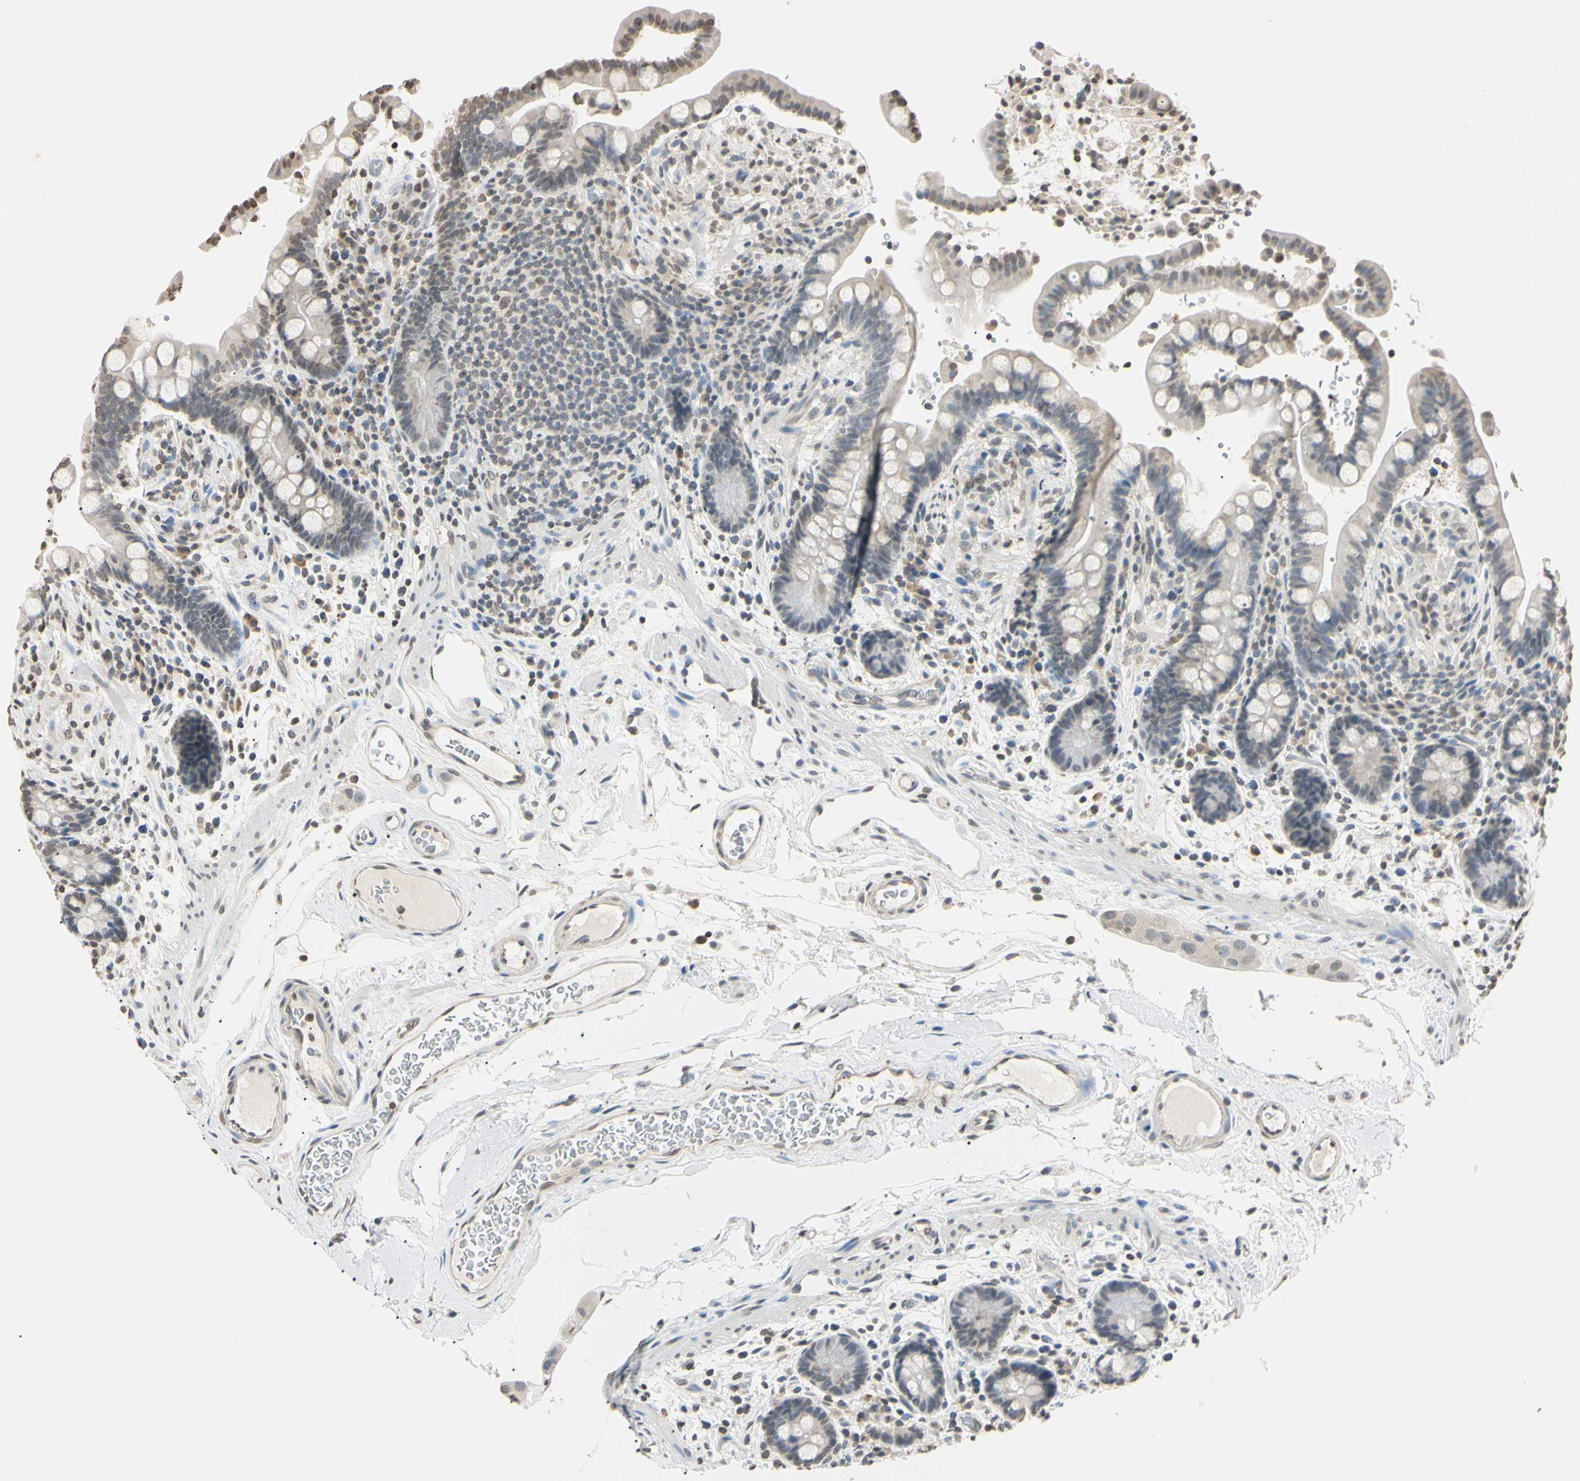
{"staining": {"intensity": "moderate", "quantity": "25%-75%", "location": "nuclear"}, "tissue": "colon", "cell_type": "Endothelial cells", "image_type": "normal", "snomed": [{"axis": "morphology", "description": "Normal tissue, NOS"}, {"axis": "topography", "description": "Colon"}], "caption": "DAB (3,3'-diaminobenzidine) immunohistochemical staining of benign colon shows moderate nuclear protein positivity in about 25%-75% of endothelial cells. The staining was performed using DAB to visualize the protein expression in brown, while the nuclei were stained in blue with hematoxylin (Magnification: 20x).", "gene": "CDC45", "patient": {"sex": "male", "age": 73}}